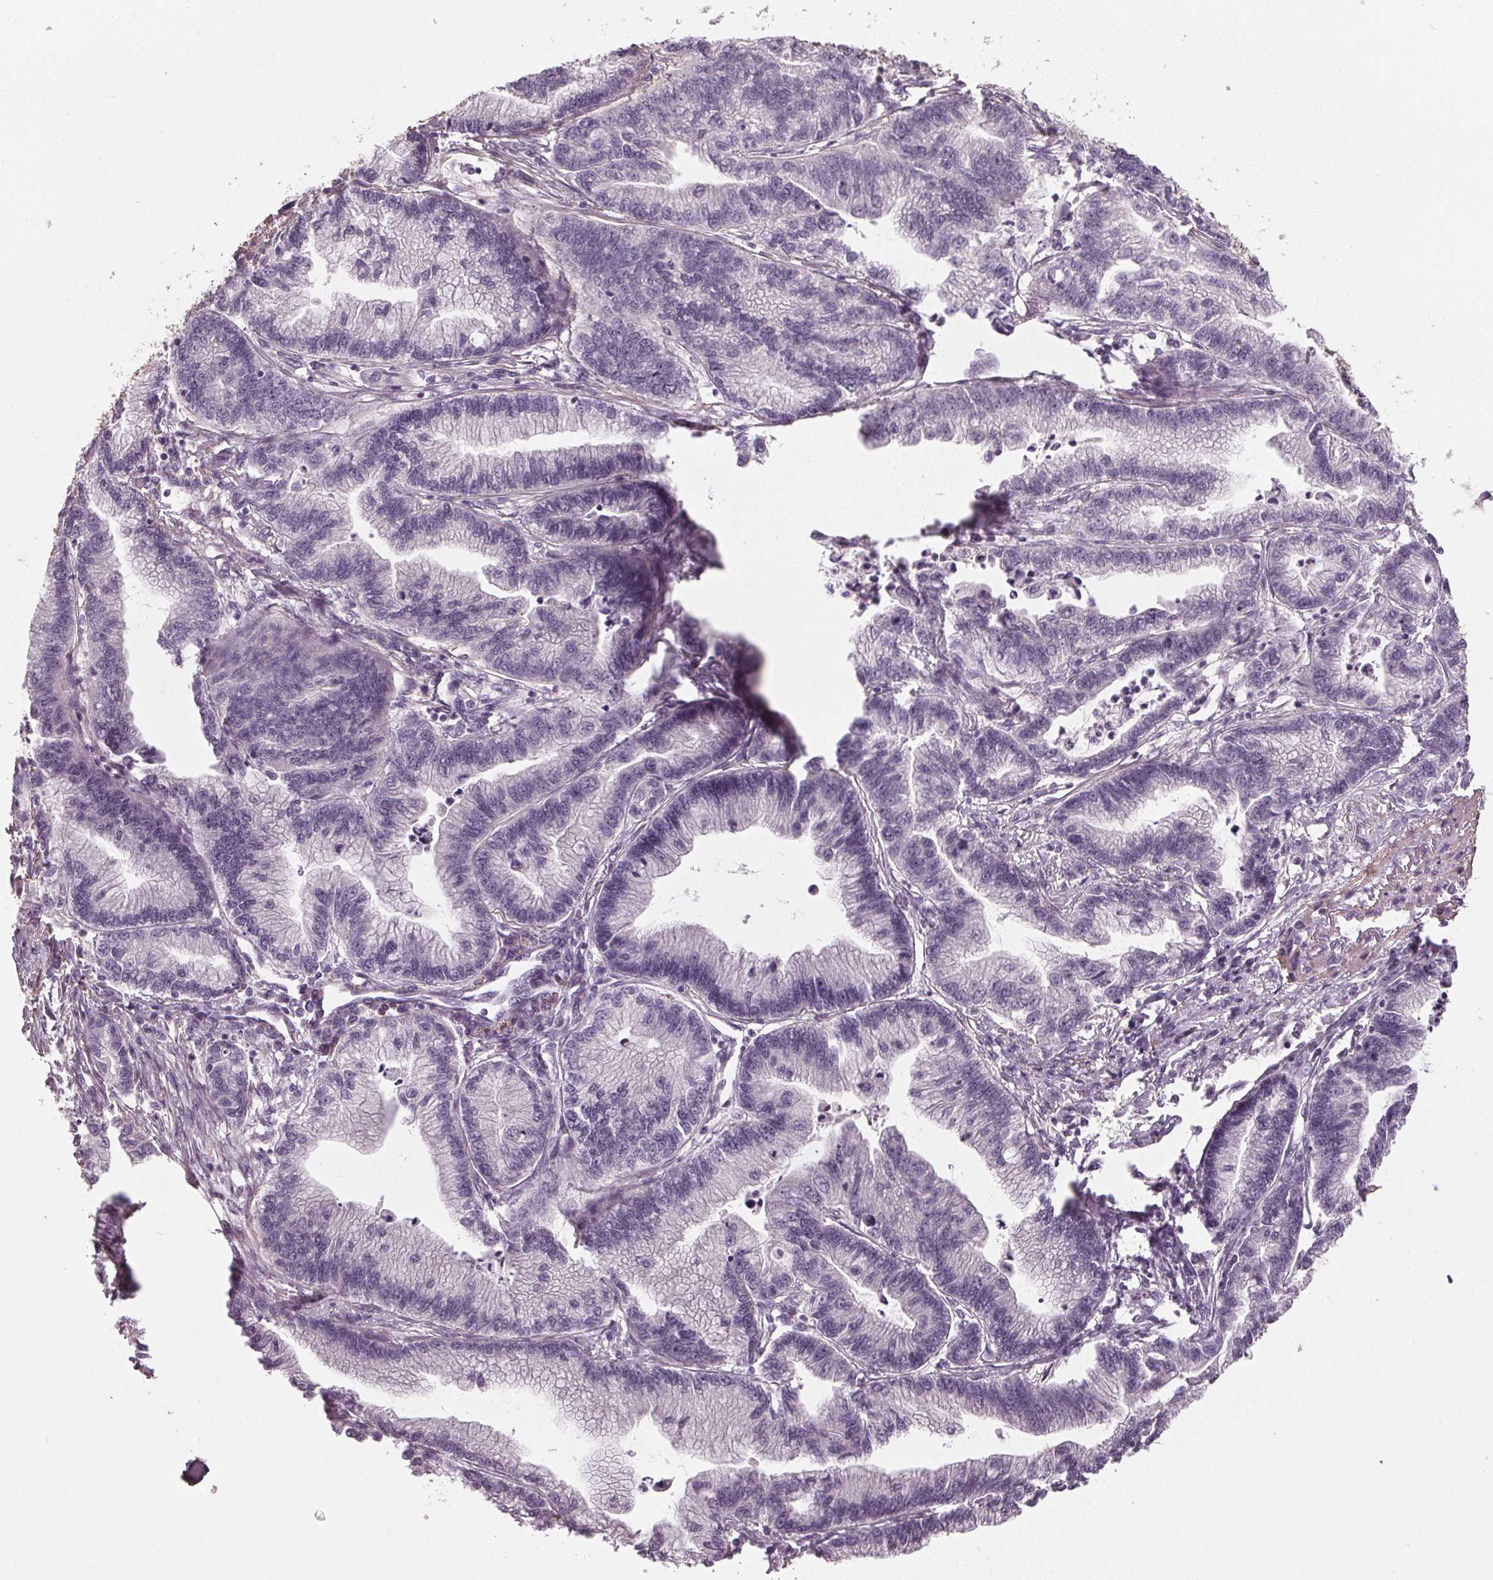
{"staining": {"intensity": "negative", "quantity": "none", "location": "none"}, "tissue": "stomach cancer", "cell_type": "Tumor cells", "image_type": "cancer", "snomed": [{"axis": "morphology", "description": "Adenocarcinoma, NOS"}, {"axis": "topography", "description": "Stomach"}], "caption": "Stomach cancer (adenocarcinoma) stained for a protein using IHC exhibits no positivity tumor cells.", "gene": "PKP1", "patient": {"sex": "male", "age": 83}}